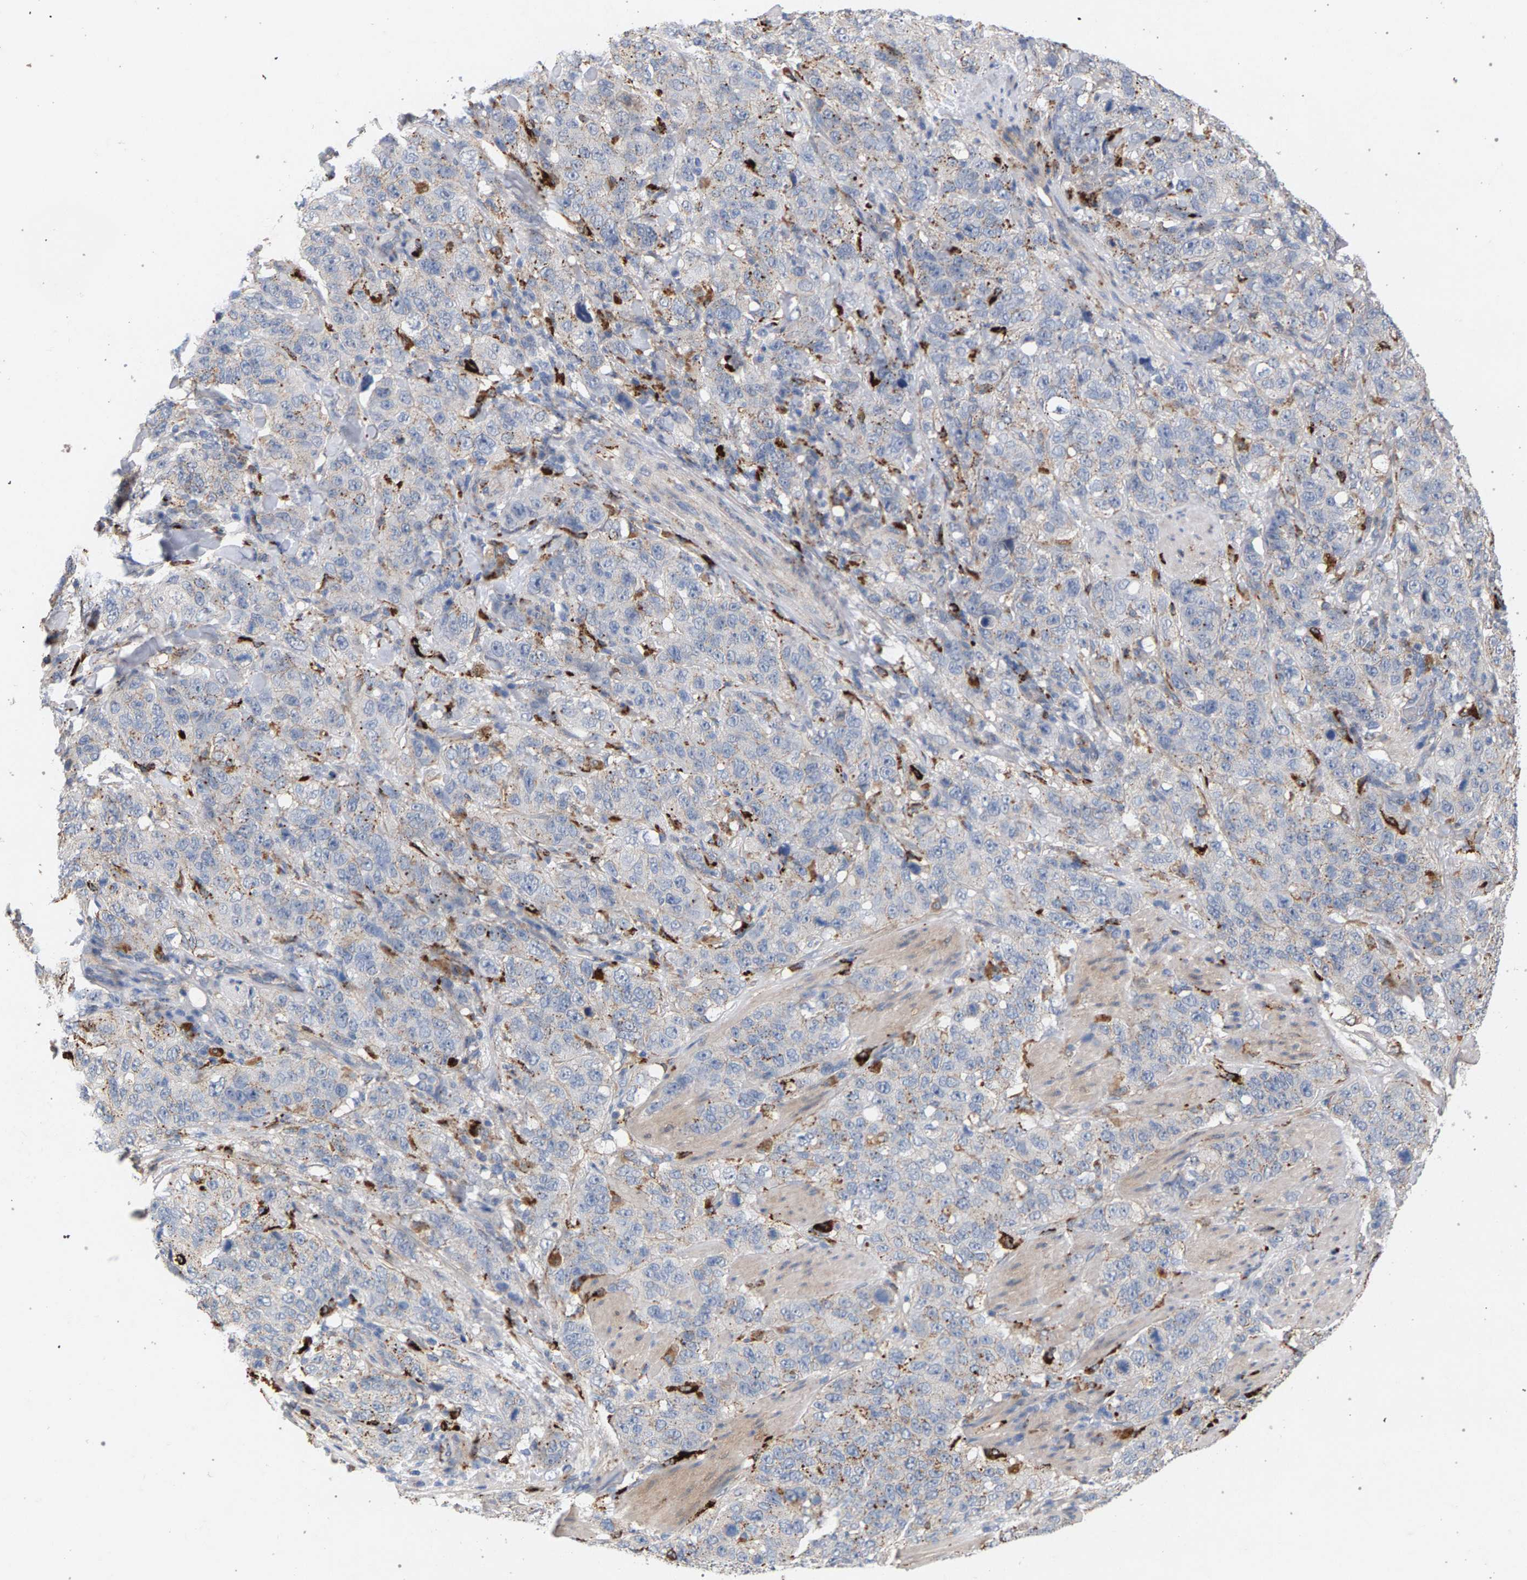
{"staining": {"intensity": "weak", "quantity": "<25%", "location": "cytoplasmic/membranous"}, "tissue": "stomach cancer", "cell_type": "Tumor cells", "image_type": "cancer", "snomed": [{"axis": "morphology", "description": "Adenocarcinoma, NOS"}, {"axis": "topography", "description": "Stomach"}], "caption": "This is an immunohistochemistry (IHC) histopathology image of human stomach cancer. There is no positivity in tumor cells.", "gene": "MAMDC2", "patient": {"sex": "male", "age": 48}}